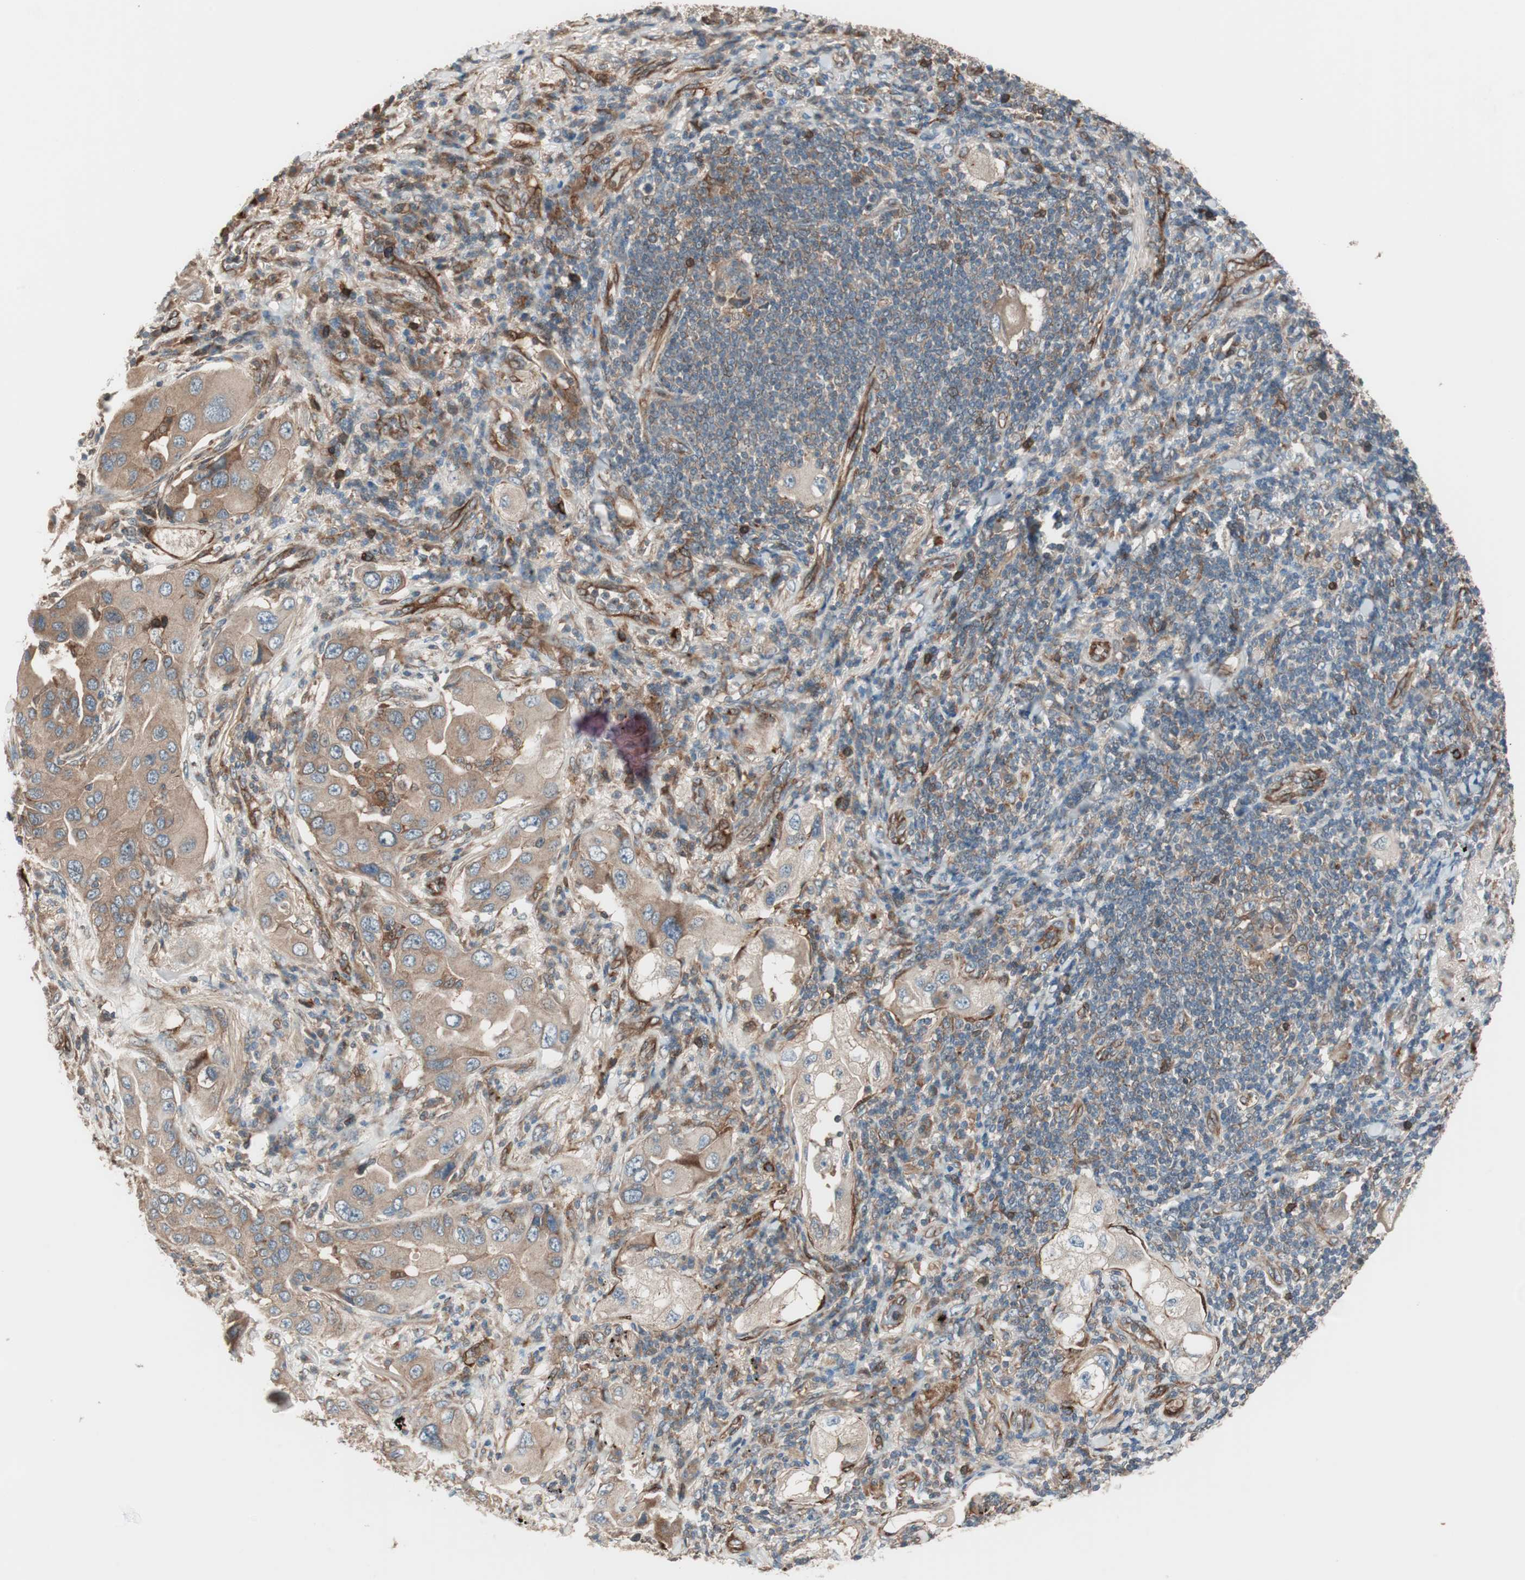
{"staining": {"intensity": "moderate", "quantity": ">75%", "location": "cytoplasmic/membranous"}, "tissue": "lung cancer", "cell_type": "Tumor cells", "image_type": "cancer", "snomed": [{"axis": "morphology", "description": "Adenocarcinoma, NOS"}, {"axis": "topography", "description": "Lung"}], "caption": "Immunohistochemistry (IHC) of adenocarcinoma (lung) shows medium levels of moderate cytoplasmic/membranous positivity in approximately >75% of tumor cells. (IHC, brightfield microscopy, high magnification).", "gene": "STAB1", "patient": {"sex": "female", "age": 65}}